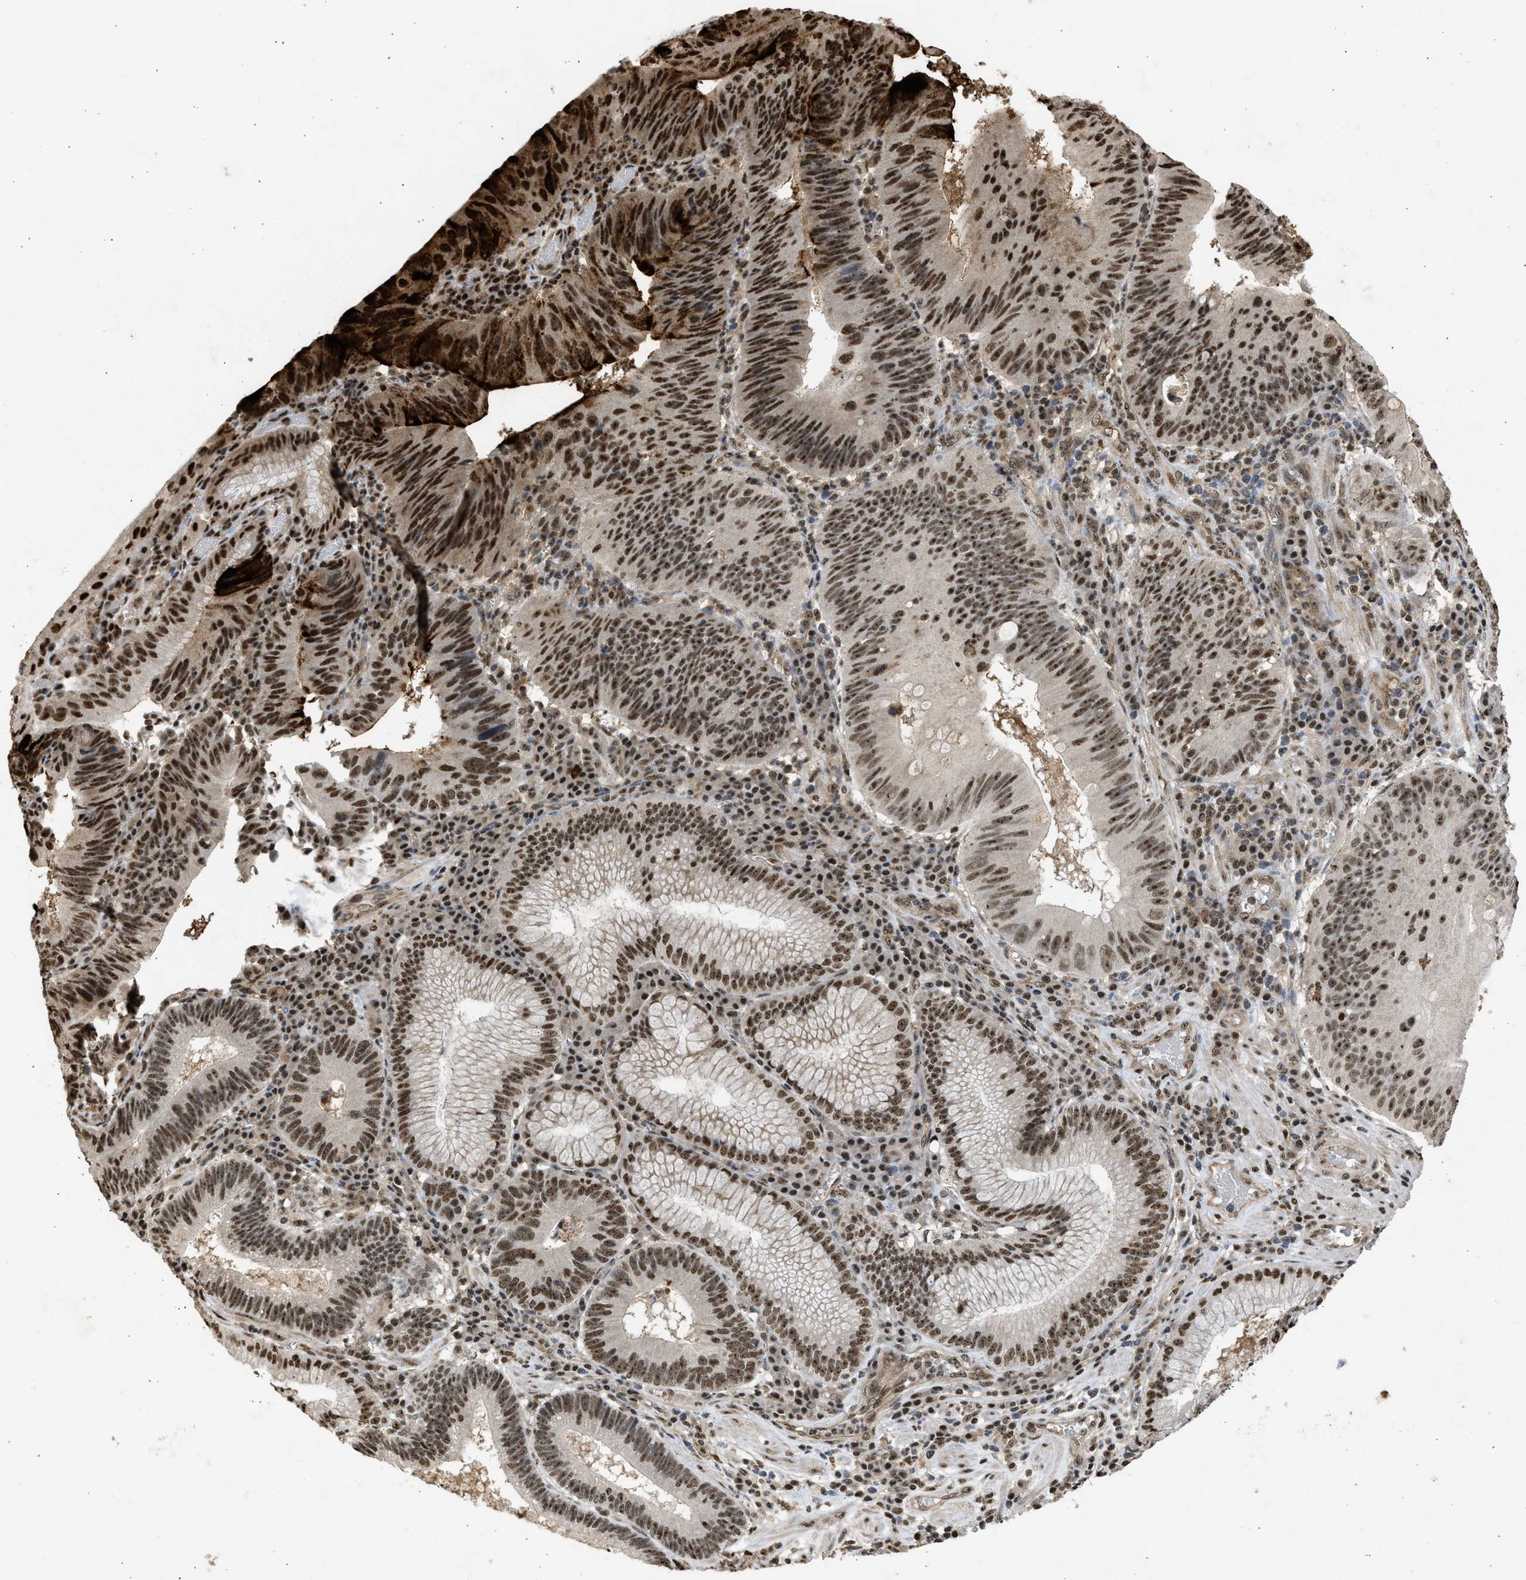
{"staining": {"intensity": "strong", "quantity": ">75%", "location": "nuclear"}, "tissue": "stomach cancer", "cell_type": "Tumor cells", "image_type": "cancer", "snomed": [{"axis": "morphology", "description": "Adenocarcinoma, NOS"}, {"axis": "topography", "description": "Stomach"}], "caption": "The photomicrograph exhibits a brown stain indicating the presence of a protein in the nuclear of tumor cells in stomach cancer (adenocarcinoma).", "gene": "TFDP2", "patient": {"sex": "male", "age": 59}}